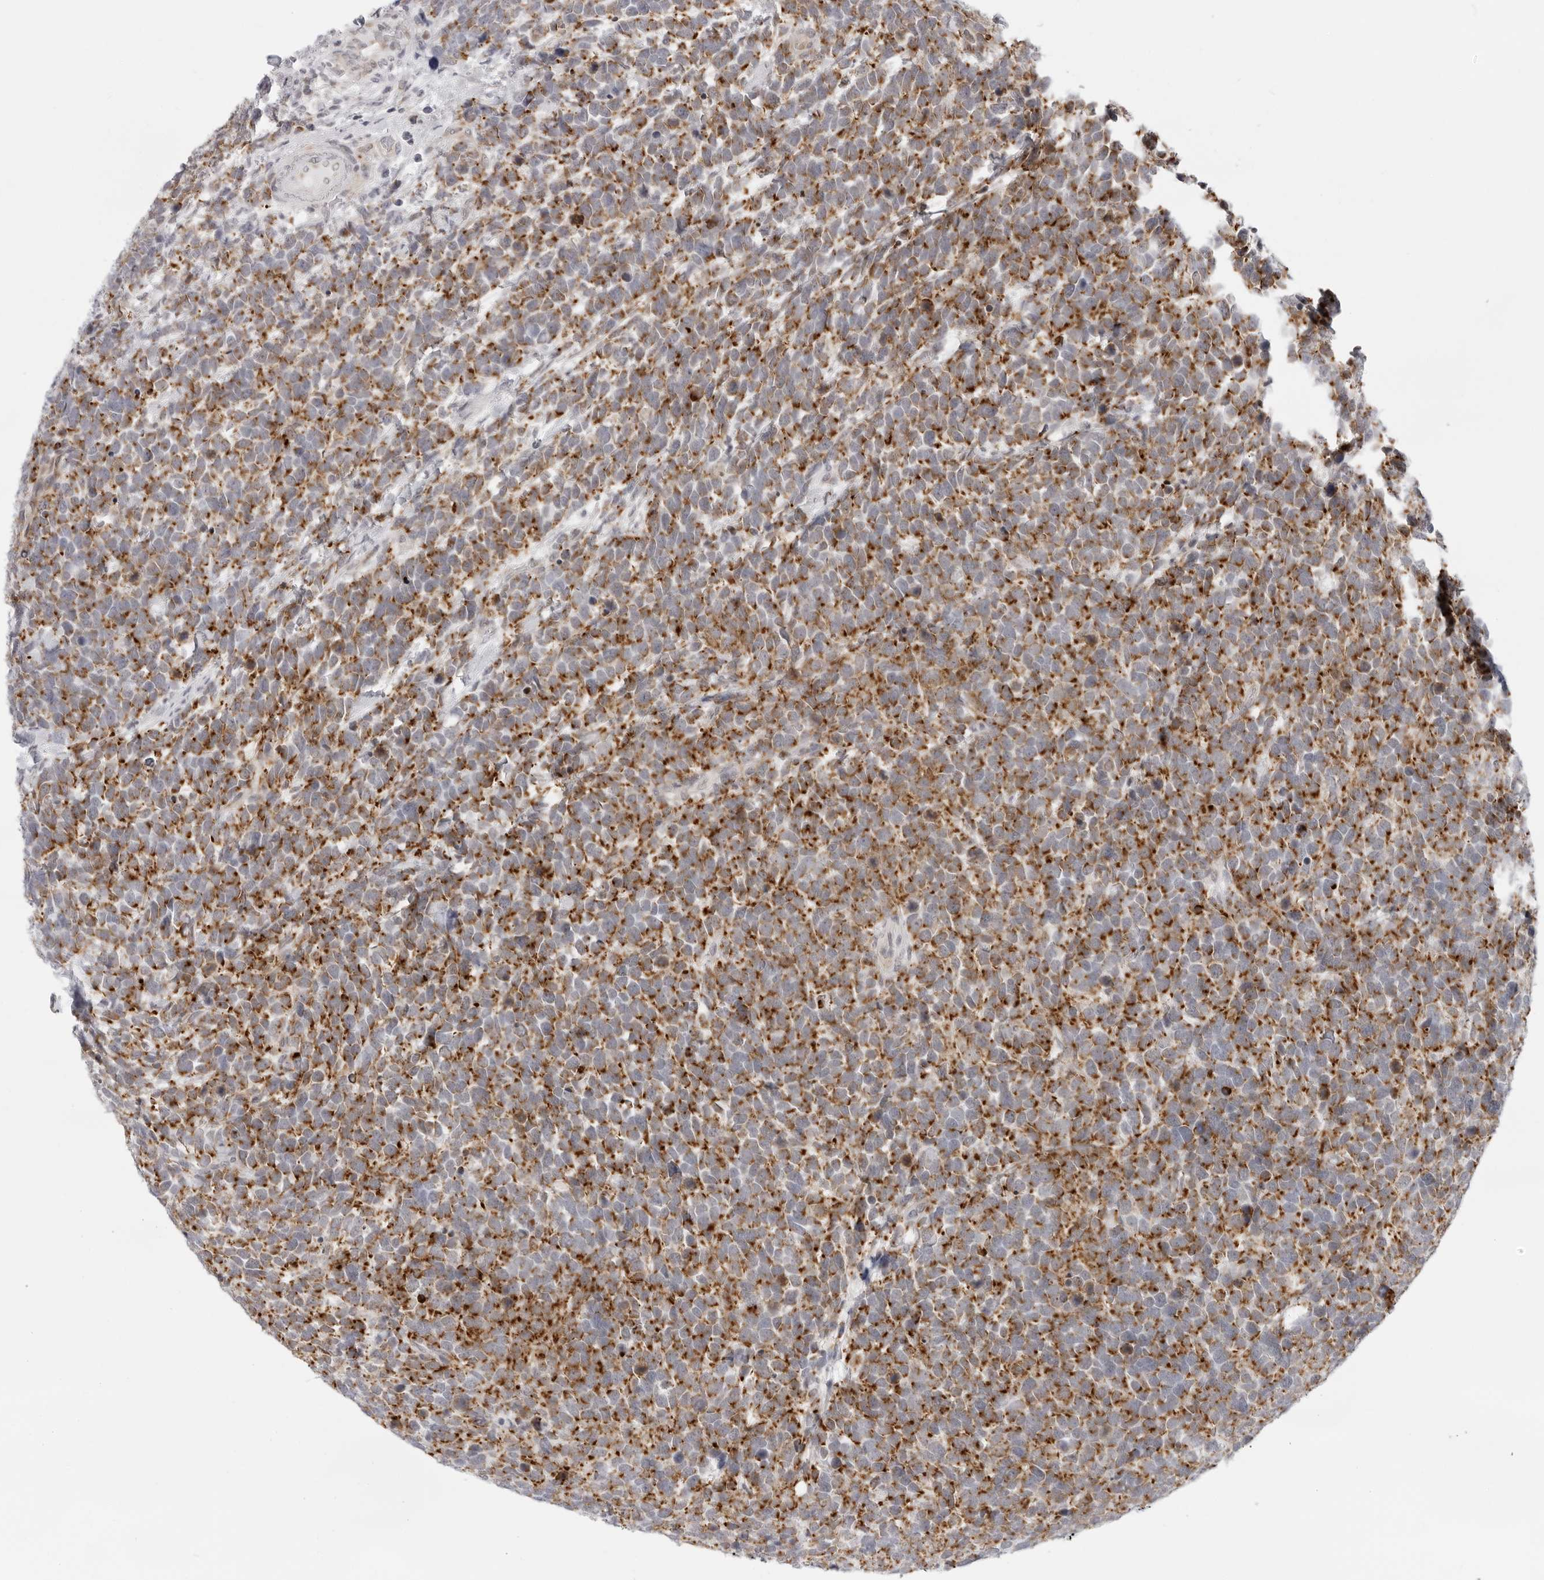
{"staining": {"intensity": "moderate", "quantity": ">75%", "location": "cytoplasmic/membranous"}, "tissue": "urothelial cancer", "cell_type": "Tumor cells", "image_type": "cancer", "snomed": [{"axis": "morphology", "description": "Urothelial carcinoma, High grade"}, {"axis": "topography", "description": "Urinary bladder"}], "caption": "DAB immunohistochemical staining of human urothelial cancer demonstrates moderate cytoplasmic/membranous protein staining in approximately >75% of tumor cells. (IHC, brightfield microscopy, high magnification).", "gene": "CIART", "patient": {"sex": "female", "age": 82}}